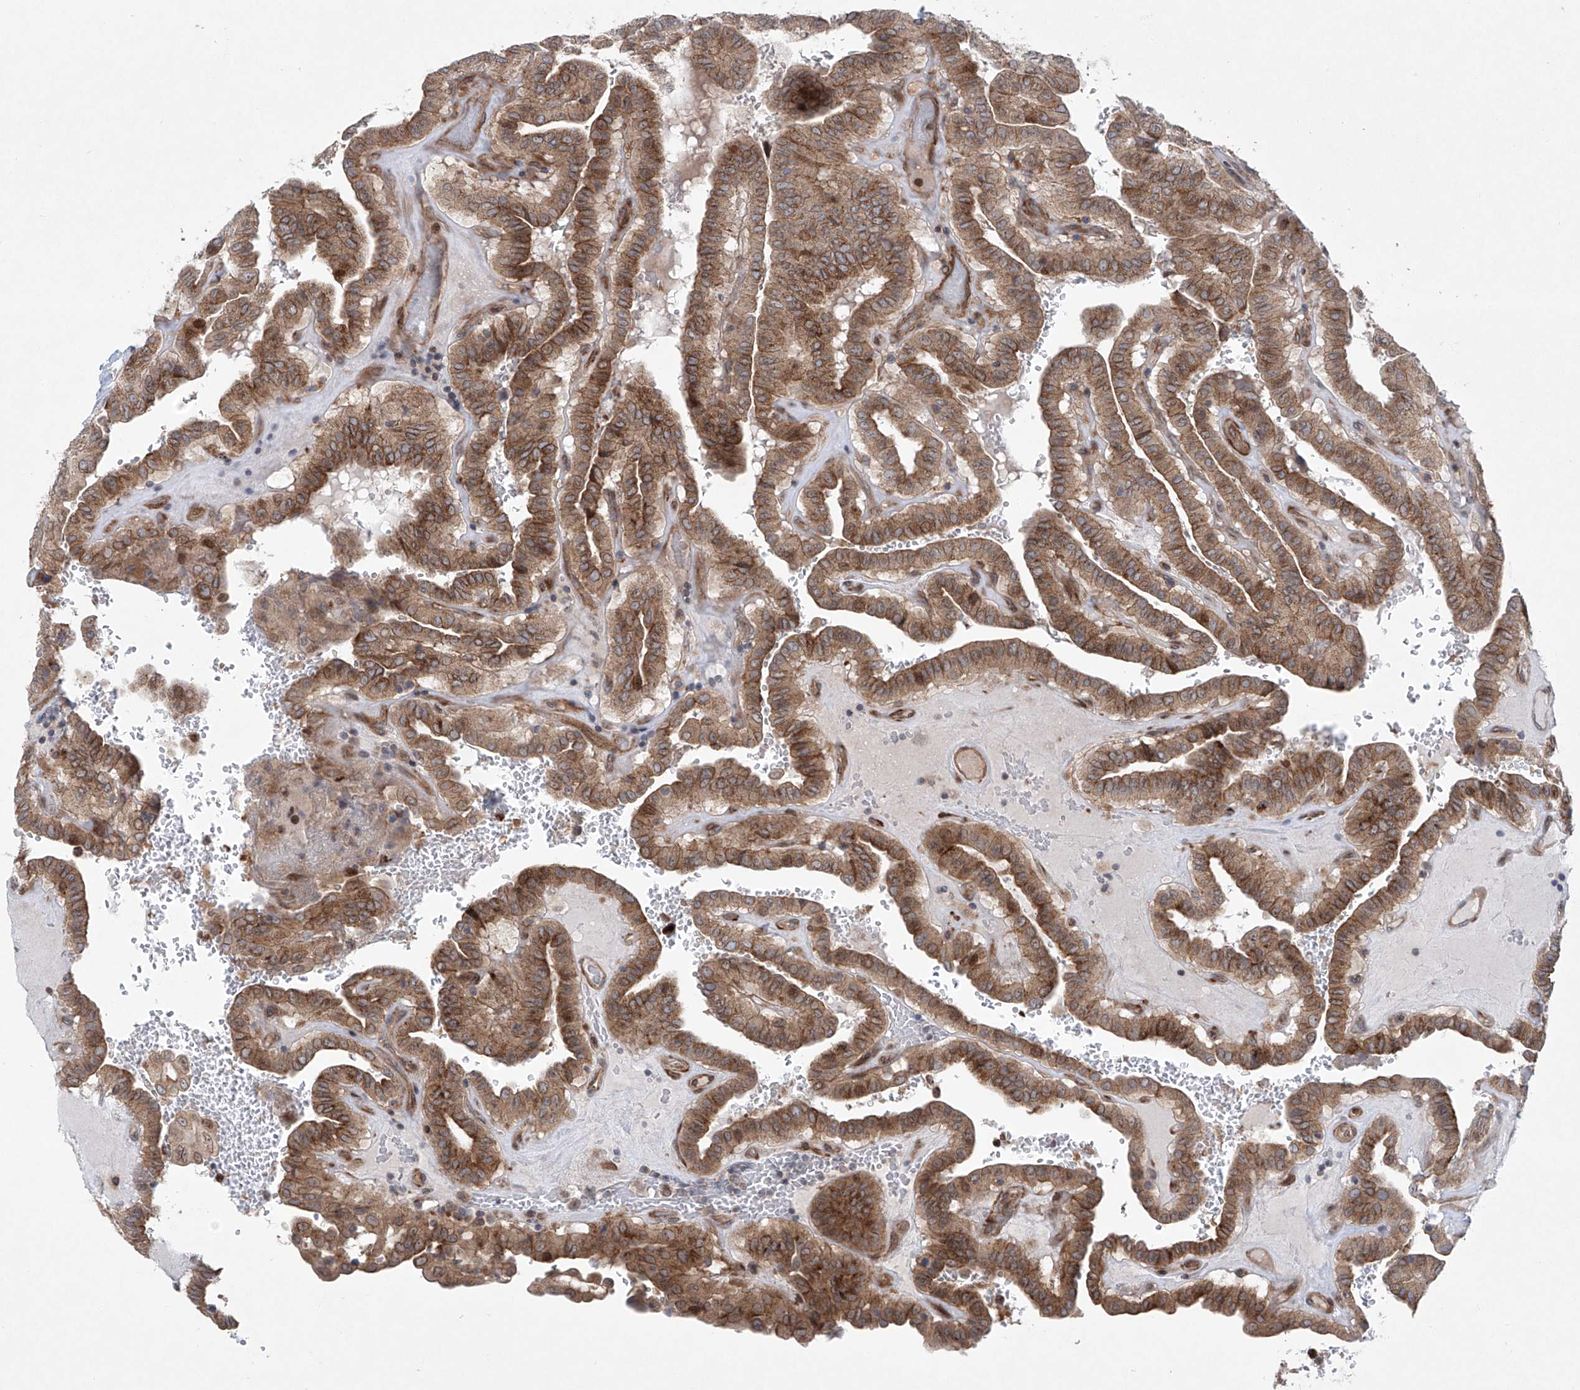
{"staining": {"intensity": "moderate", "quantity": ">75%", "location": "cytoplasmic/membranous"}, "tissue": "thyroid cancer", "cell_type": "Tumor cells", "image_type": "cancer", "snomed": [{"axis": "morphology", "description": "Papillary adenocarcinoma, NOS"}, {"axis": "topography", "description": "Thyroid gland"}], "caption": "Thyroid cancer tissue reveals moderate cytoplasmic/membranous positivity in approximately >75% of tumor cells", "gene": "KLC4", "patient": {"sex": "male", "age": 77}}